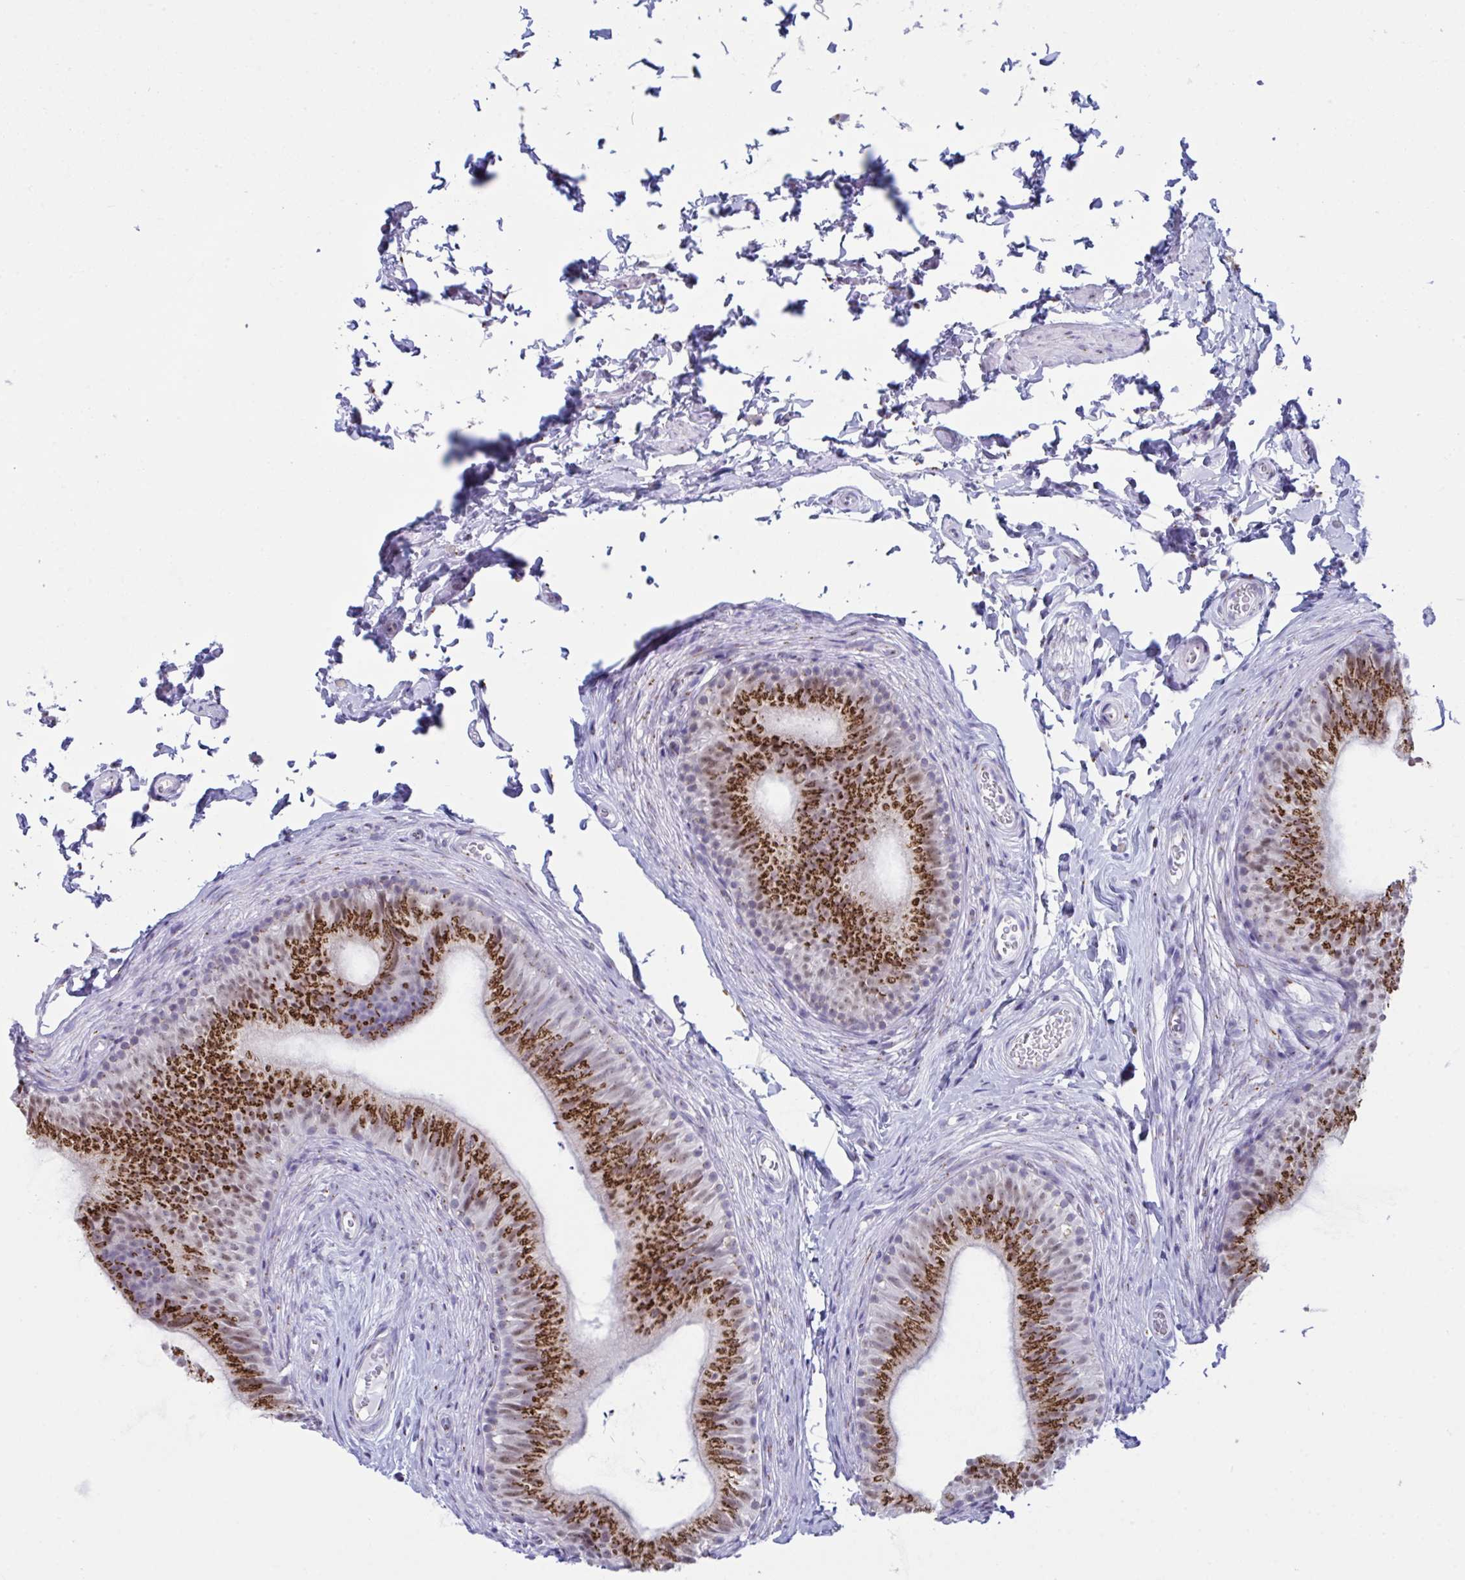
{"staining": {"intensity": "strong", "quantity": ">75%", "location": "cytoplasmic/membranous"}, "tissue": "epididymis", "cell_type": "Glandular cells", "image_type": "normal", "snomed": [{"axis": "morphology", "description": "Normal tissue, NOS"}, {"axis": "topography", "description": "Epididymis, spermatic cord, NOS"}, {"axis": "topography", "description": "Epididymis"}, {"axis": "topography", "description": "Peripheral nerve tissue"}], "caption": "A histopathology image showing strong cytoplasmic/membranous expression in approximately >75% of glandular cells in unremarkable epididymis, as visualized by brown immunohistochemical staining.", "gene": "SCLY", "patient": {"sex": "male", "age": 29}}